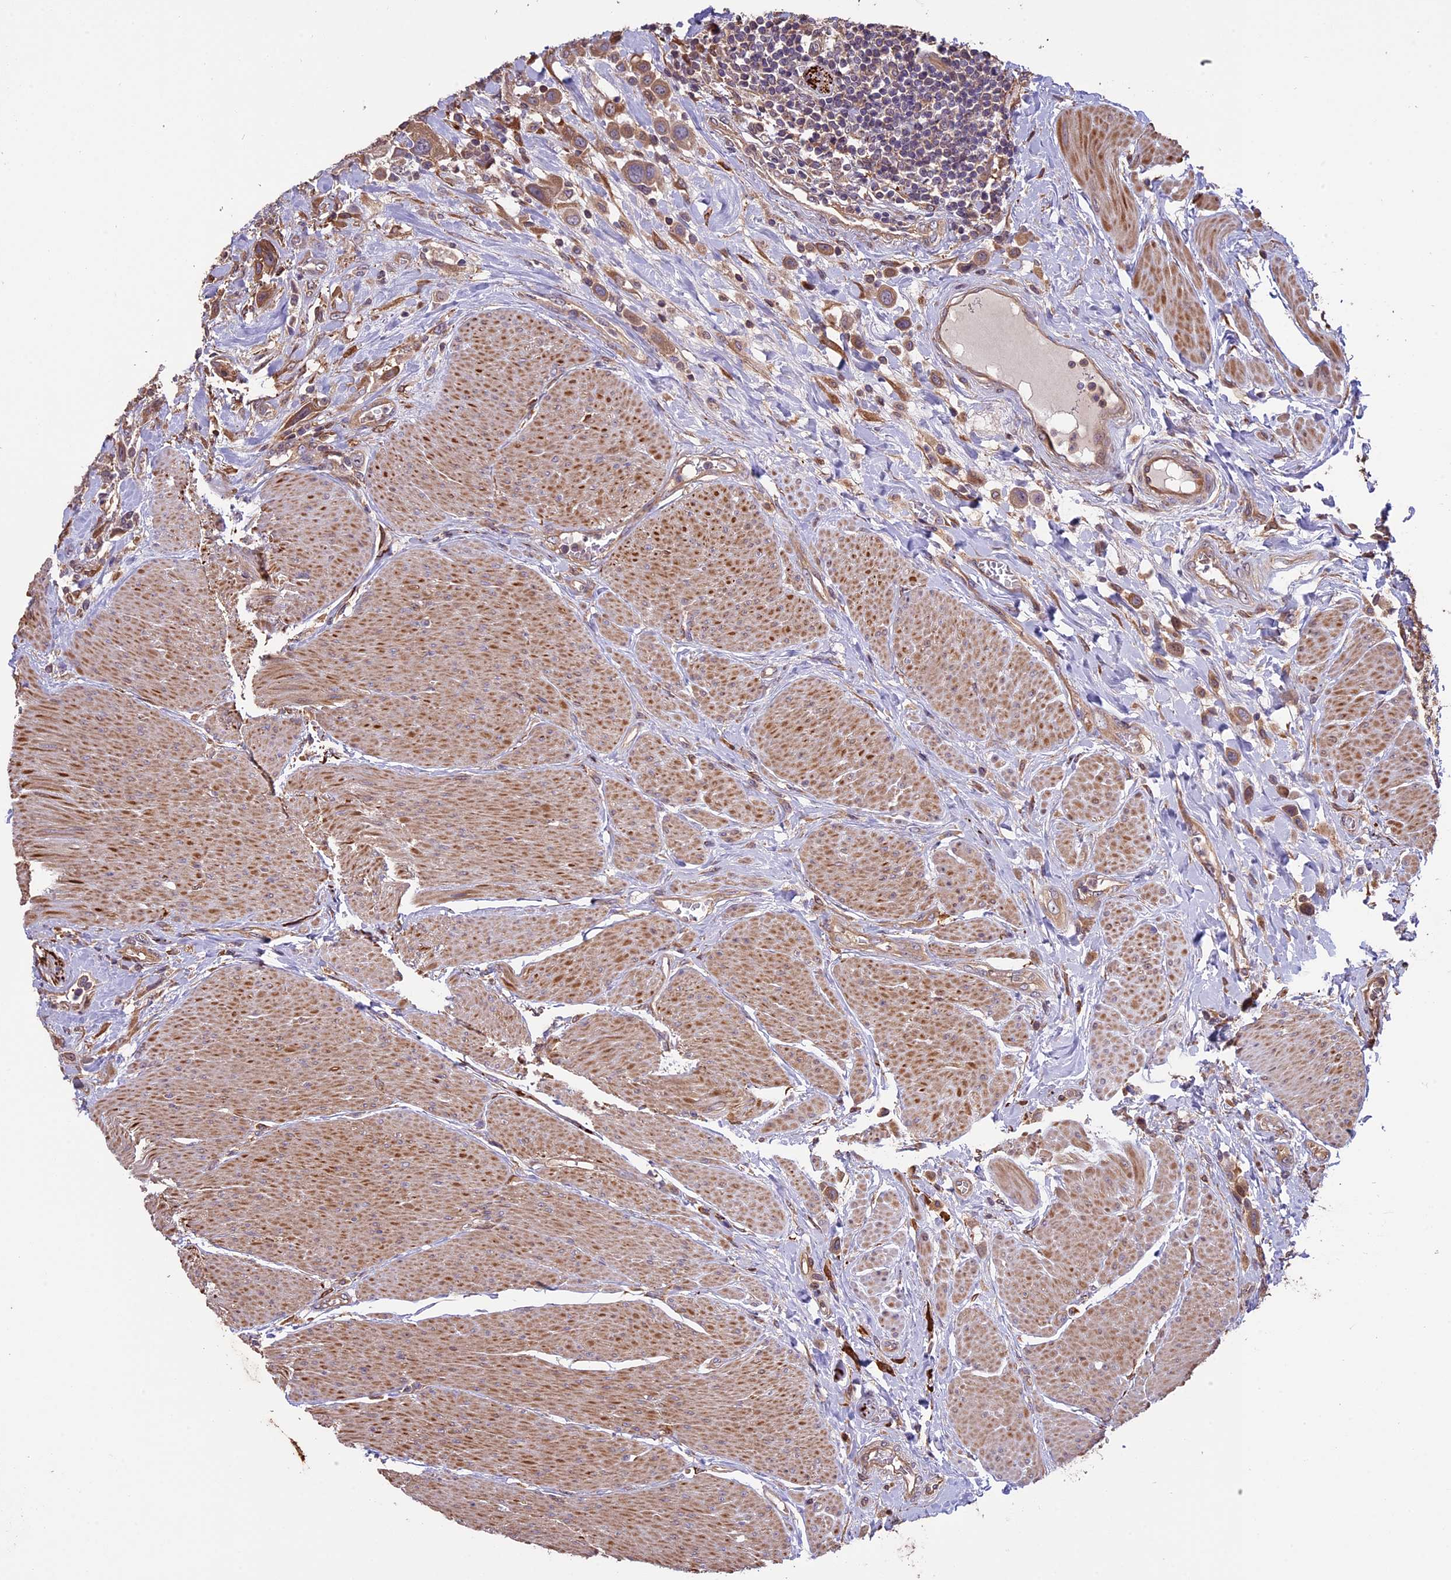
{"staining": {"intensity": "moderate", "quantity": ">75%", "location": "cytoplasmic/membranous"}, "tissue": "urothelial cancer", "cell_type": "Tumor cells", "image_type": "cancer", "snomed": [{"axis": "morphology", "description": "Urothelial carcinoma, High grade"}, {"axis": "topography", "description": "Urinary bladder"}], "caption": "High-grade urothelial carcinoma stained with a protein marker exhibits moderate staining in tumor cells.", "gene": "VWA3A", "patient": {"sex": "male", "age": 50}}